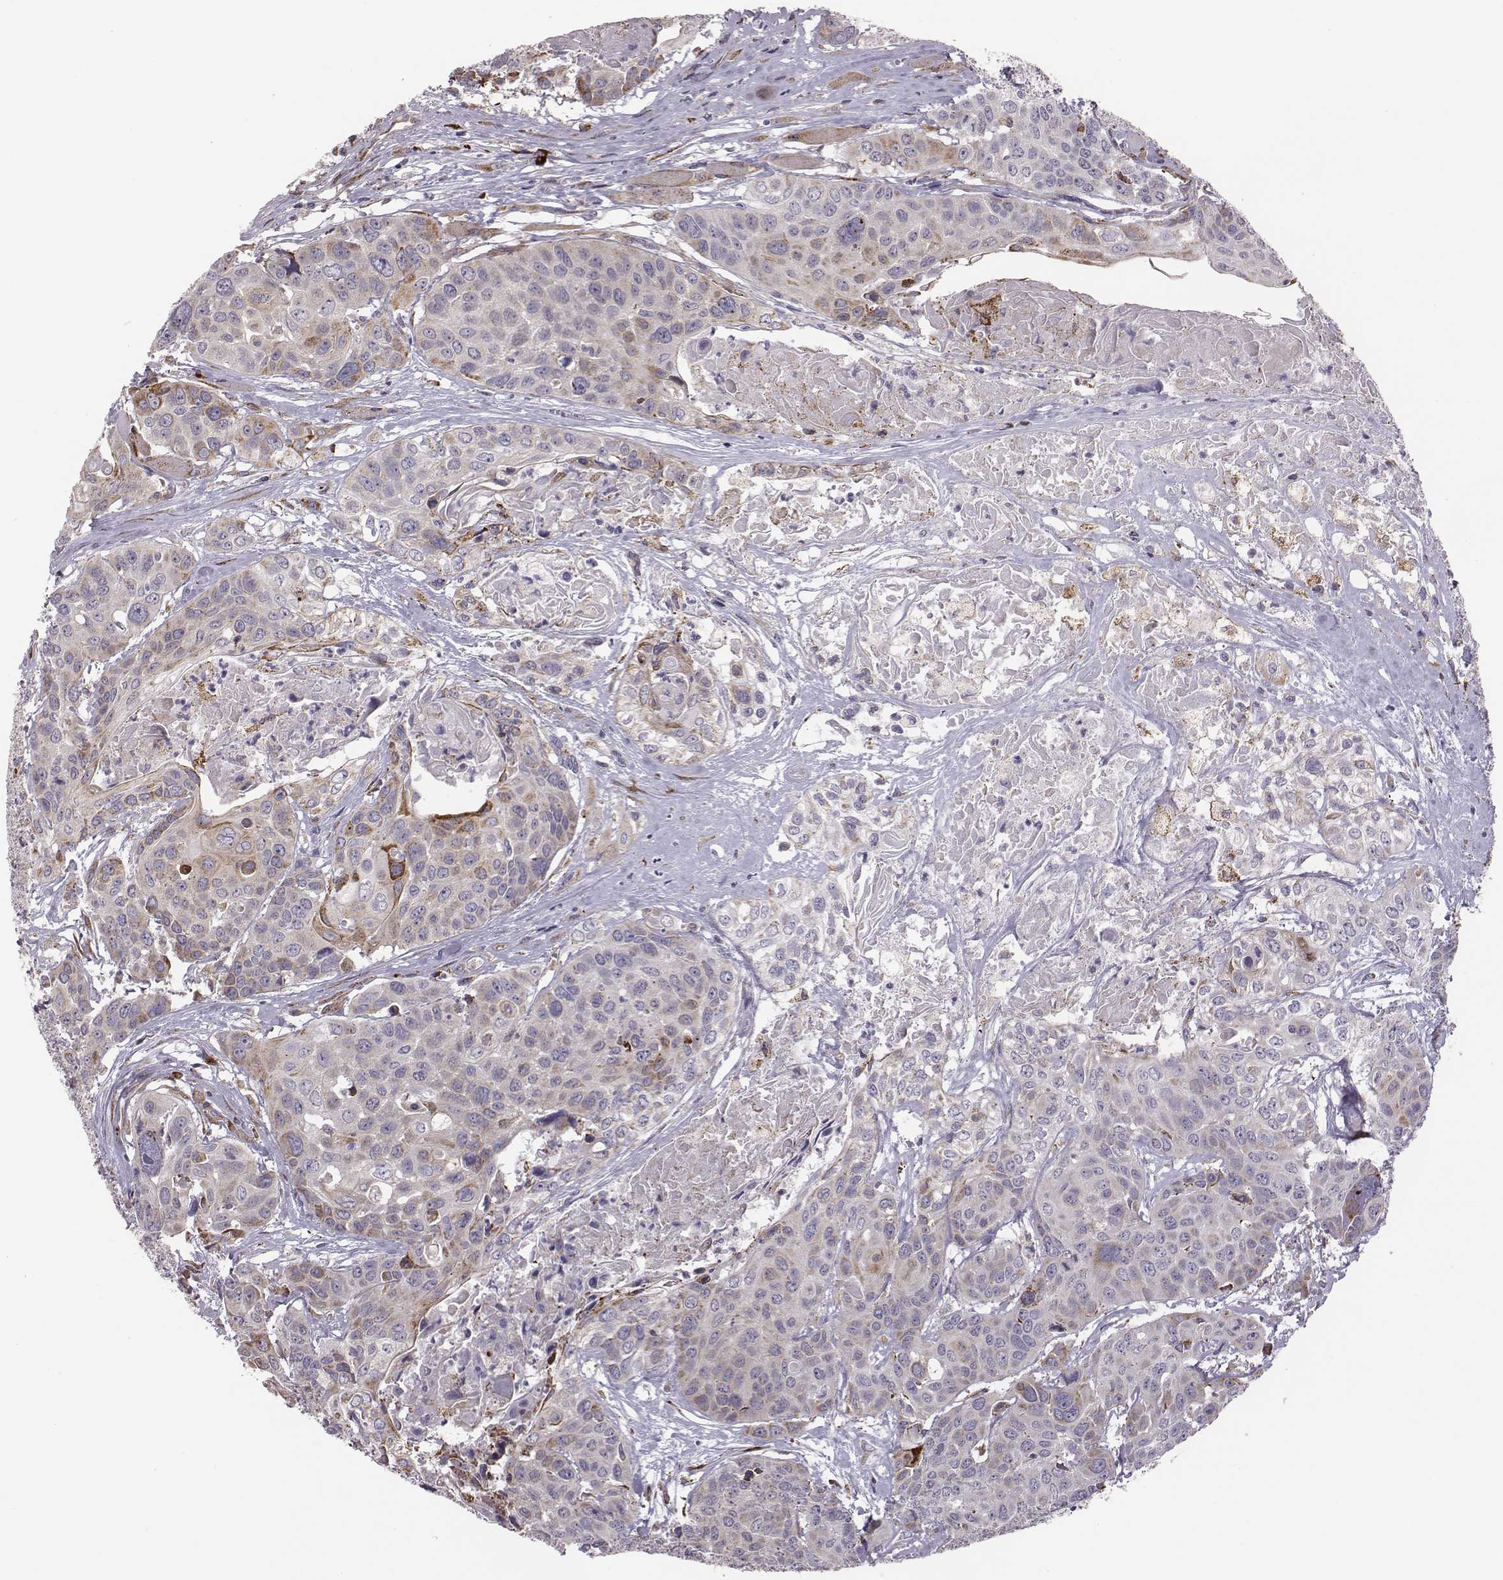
{"staining": {"intensity": "moderate", "quantity": "<25%", "location": "cytoplasmic/membranous"}, "tissue": "head and neck cancer", "cell_type": "Tumor cells", "image_type": "cancer", "snomed": [{"axis": "morphology", "description": "Squamous cell carcinoma, NOS"}, {"axis": "topography", "description": "Oral tissue"}, {"axis": "topography", "description": "Head-Neck"}], "caption": "Immunohistochemistry (IHC) photomicrograph of neoplastic tissue: human head and neck cancer (squamous cell carcinoma) stained using IHC reveals low levels of moderate protein expression localized specifically in the cytoplasmic/membranous of tumor cells, appearing as a cytoplasmic/membranous brown color.", "gene": "SELENOI", "patient": {"sex": "male", "age": 56}}